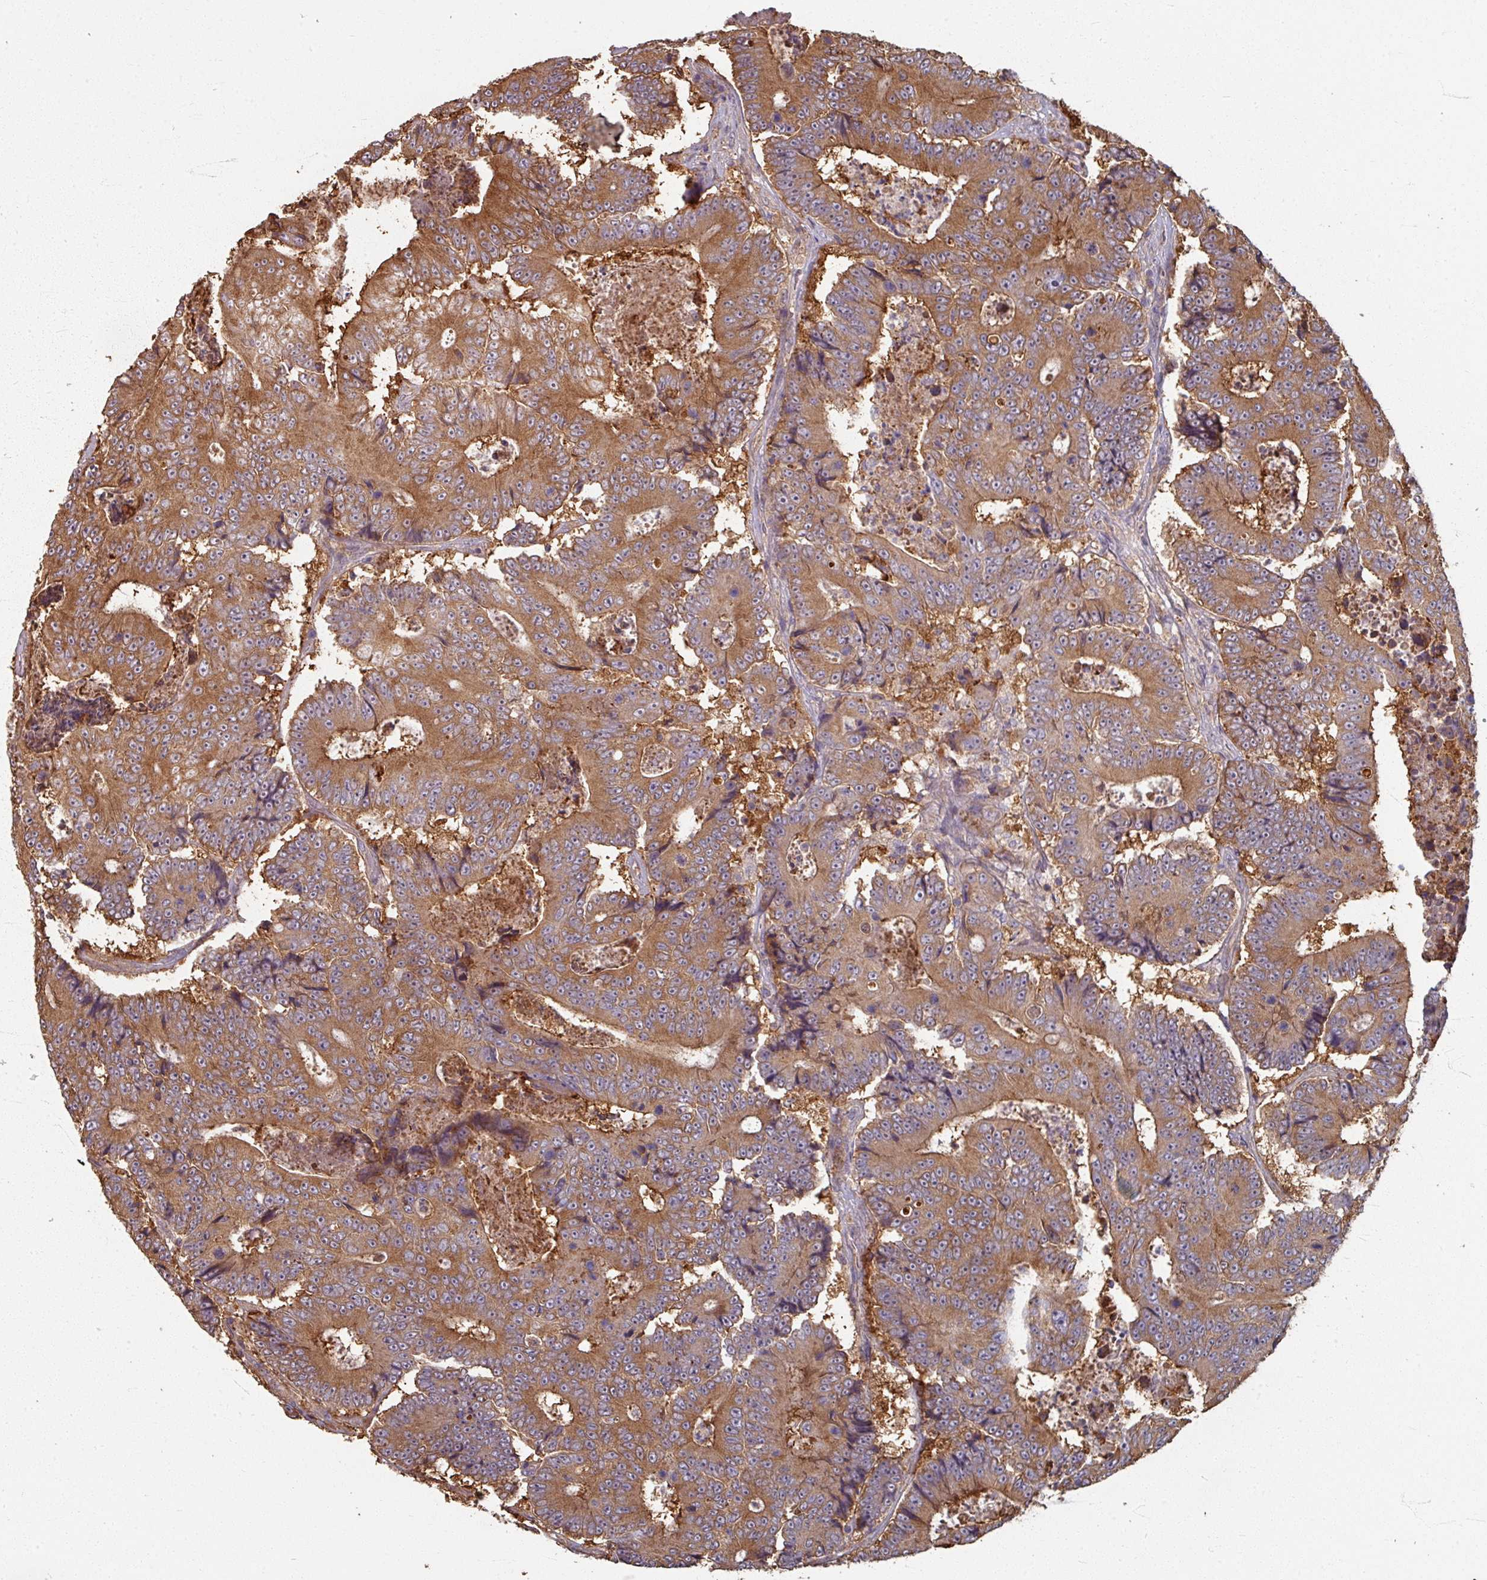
{"staining": {"intensity": "moderate", "quantity": ">75%", "location": "cytoplasmic/membranous"}, "tissue": "colorectal cancer", "cell_type": "Tumor cells", "image_type": "cancer", "snomed": [{"axis": "morphology", "description": "Adenocarcinoma, NOS"}, {"axis": "topography", "description": "Colon"}], "caption": "IHC staining of adenocarcinoma (colorectal), which exhibits medium levels of moderate cytoplasmic/membranous staining in approximately >75% of tumor cells indicating moderate cytoplasmic/membranous protein expression. The staining was performed using DAB (brown) for protein detection and nuclei were counterstained in hematoxylin (blue).", "gene": "CCDC68", "patient": {"sex": "male", "age": 83}}